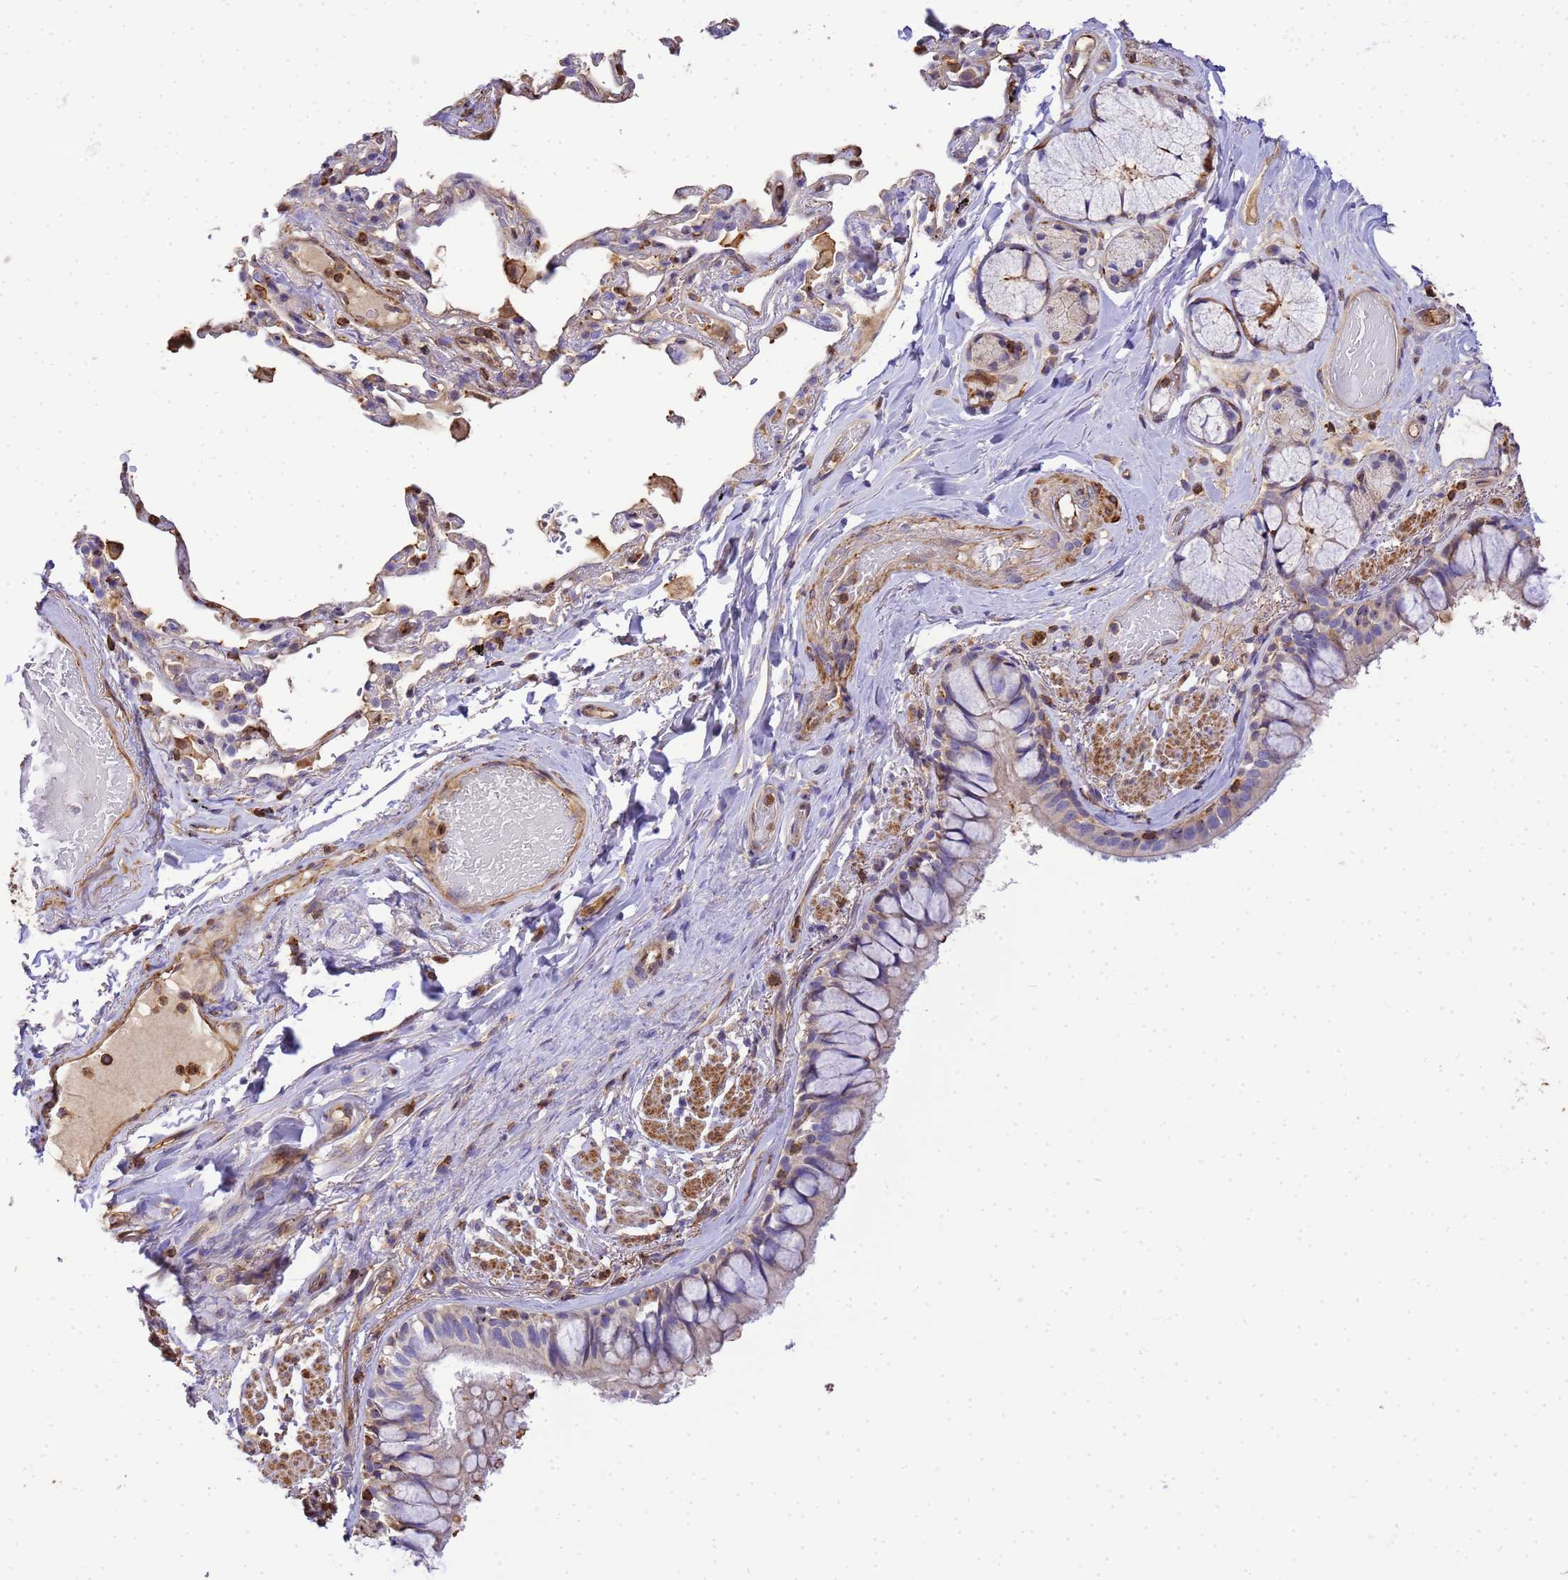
{"staining": {"intensity": "weak", "quantity": "25%-75%", "location": "cytoplasmic/membranous"}, "tissue": "bronchus", "cell_type": "Respiratory epithelial cells", "image_type": "normal", "snomed": [{"axis": "morphology", "description": "Normal tissue, NOS"}, {"axis": "topography", "description": "Bronchus"}], "caption": "IHC staining of benign bronchus, which reveals low levels of weak cytoplasmic/membranous staining in about 25%-75% of respiratory epithelial cells indicating weak cytoplasmic/membranous protein expression. The staining was performed using DAB (brown) for protein detection and nuclei were counterstained in hematoxylin (blue).", "gene": "WDR64", "patient": {"sex": "male", "age": 70}}